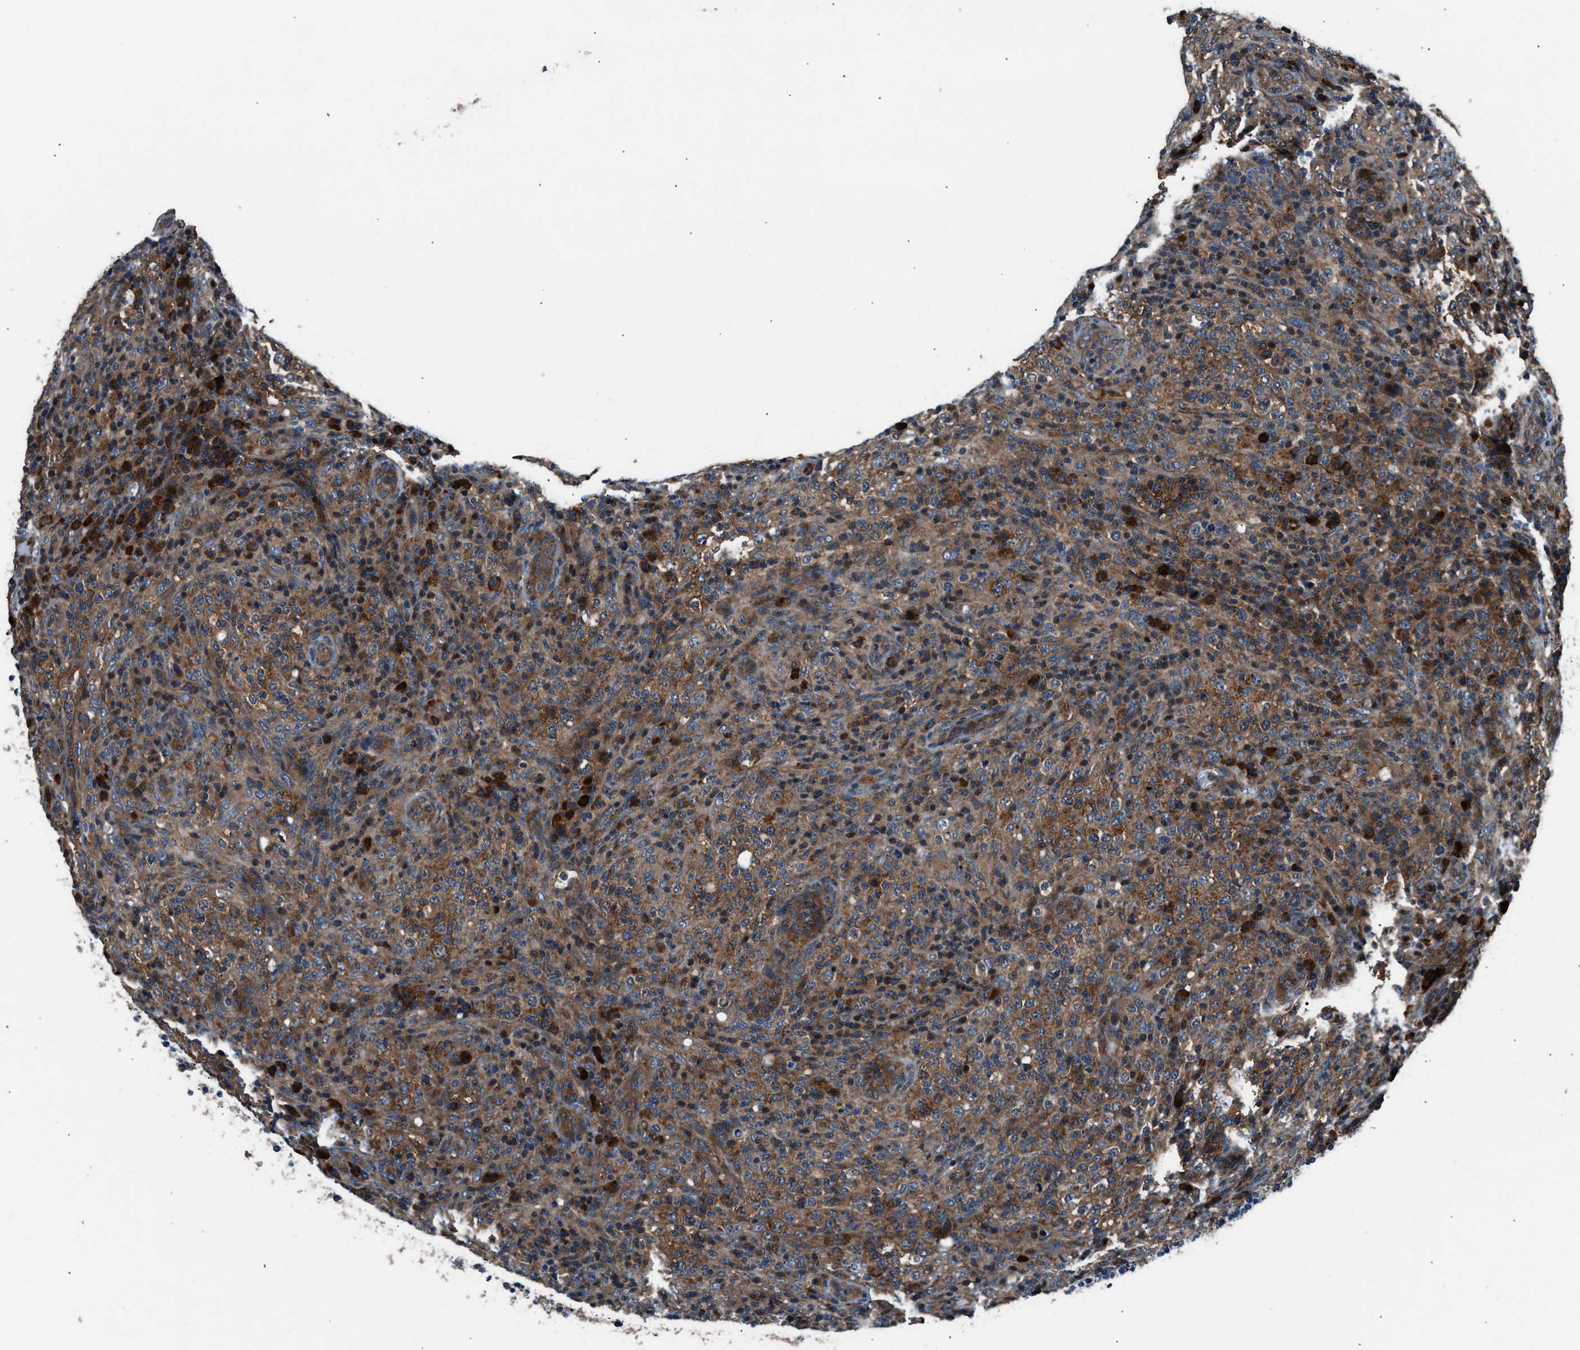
{"staining": {"intensity": "moderate", "quantity": ">75%", "location": "cytoplasmic/membranous"}, "tissue": "lymphoma", "cell_type": "Tumor cells", "image_type": "cancer", "snomed": [{"axis": "morphology", "description": "Malignant lymphoma, non-Hodgkin's type, High grade"}, {"axis": "topography", "description": "Lymph node"}], "caption": "There is medium levels of moderate cytoplasmic/membranous staining in tumor cells of lymphoma, as demonstrated by immunohistochemical staining (brown color).", "gene": "IMPDH2", "patient": {"sex": "female", "age": 76}}